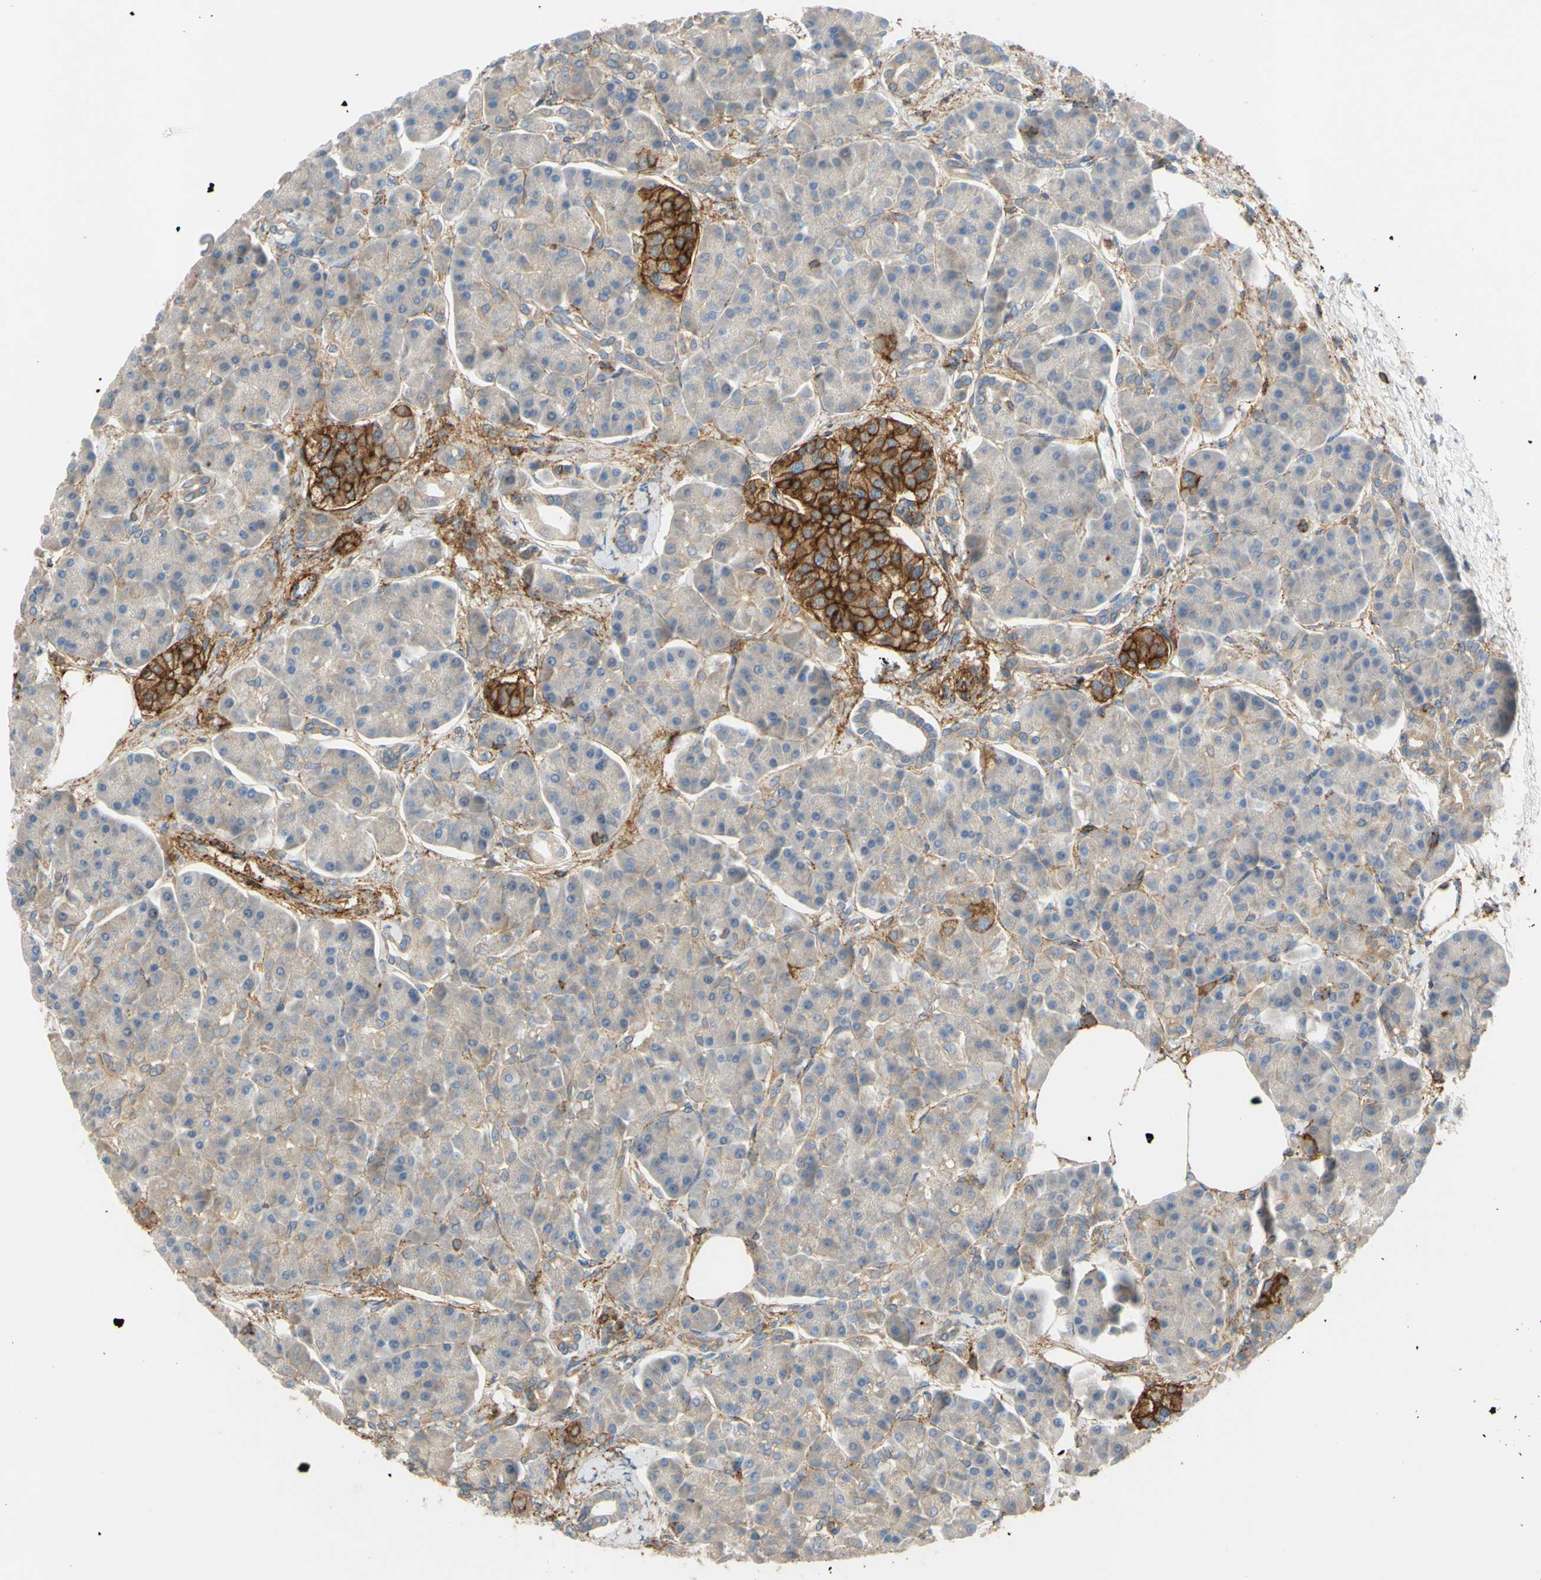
{"staining": {"intensity": "moderate", "quantity": "<25%", "location": "cytoplasmic/membranous"}, "tissue": "pancreas", "cell_type": "Exocrine glandular cells", "image_type": "normal", "snomed": [{"axis": "morphology", "description": "Normal tissue, NOS"}, {"axis": "topography", "description": "Pancreas"}], "caption": "Immunohistochemistry staining of unremarkable pancreas, which reveals low levels of moderate cytoplasmic/membranous expression in about <25% of exocrine glandular cells indicating moderate cytoplasmic/membranous protein positivity. The staining was performed using DAB (3,3'-diaminobenzidine) (brown) for protein detection and nuclei were counterstained in hematoxylin (blue).", "gene": "POR", "patient": {"sex": "female", "age": 70}}